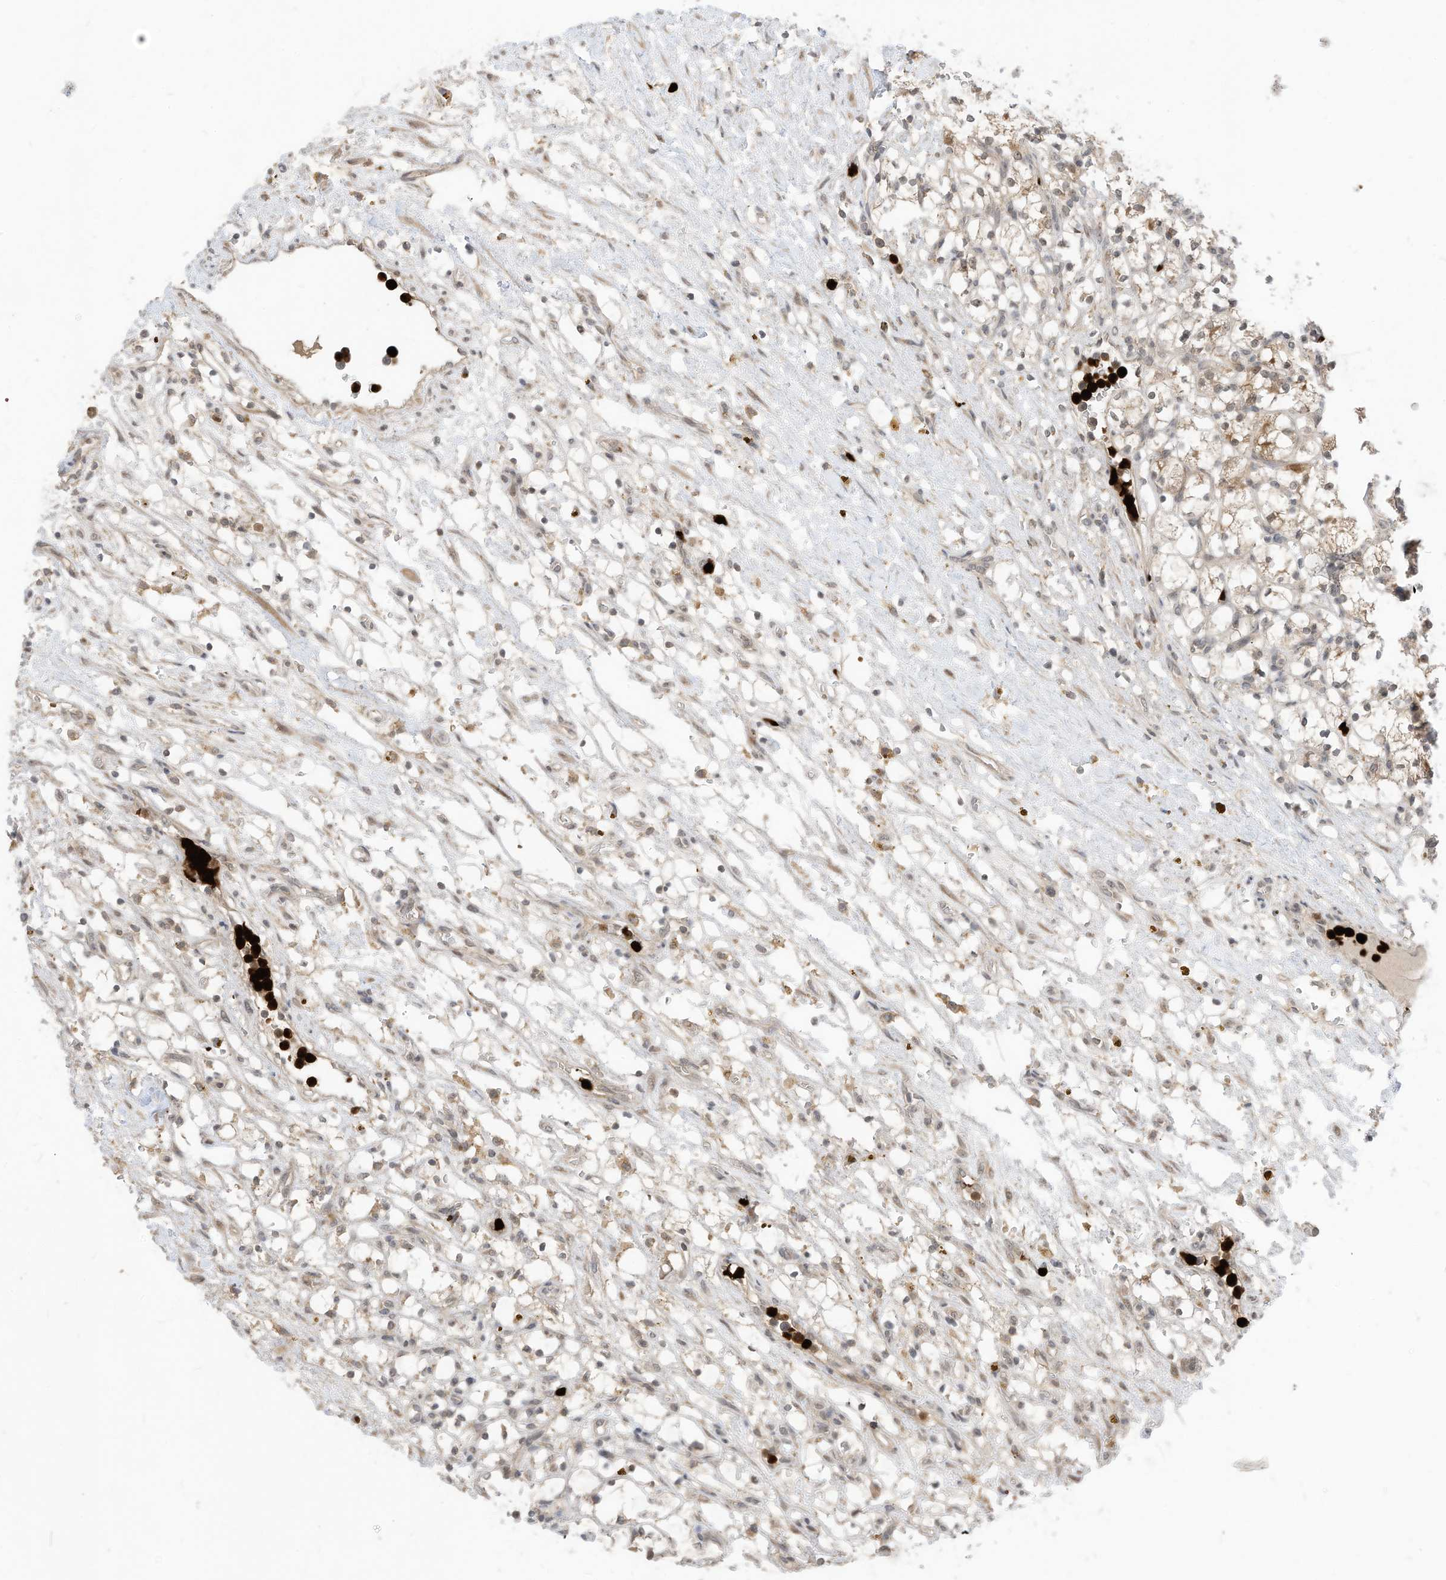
{"staining": {"intensity": "negative", "quantity": "none", "location": "none"}, "tissue": "renal cancer", "cell_type": "Tumor cells", "image_type": "cancer", "snomed": [{"axis": "morphology", "description": "Adenocarcinoma, NOS"}, {"axis": "topography", "description": "Kidney"}], "caption": "The immunohistochemistry histopathology image has no significant expression in tumor cells of renal cancer tissue.", "gene": "CNKSR1", "patient": {"sex": "female", "age": 69}}